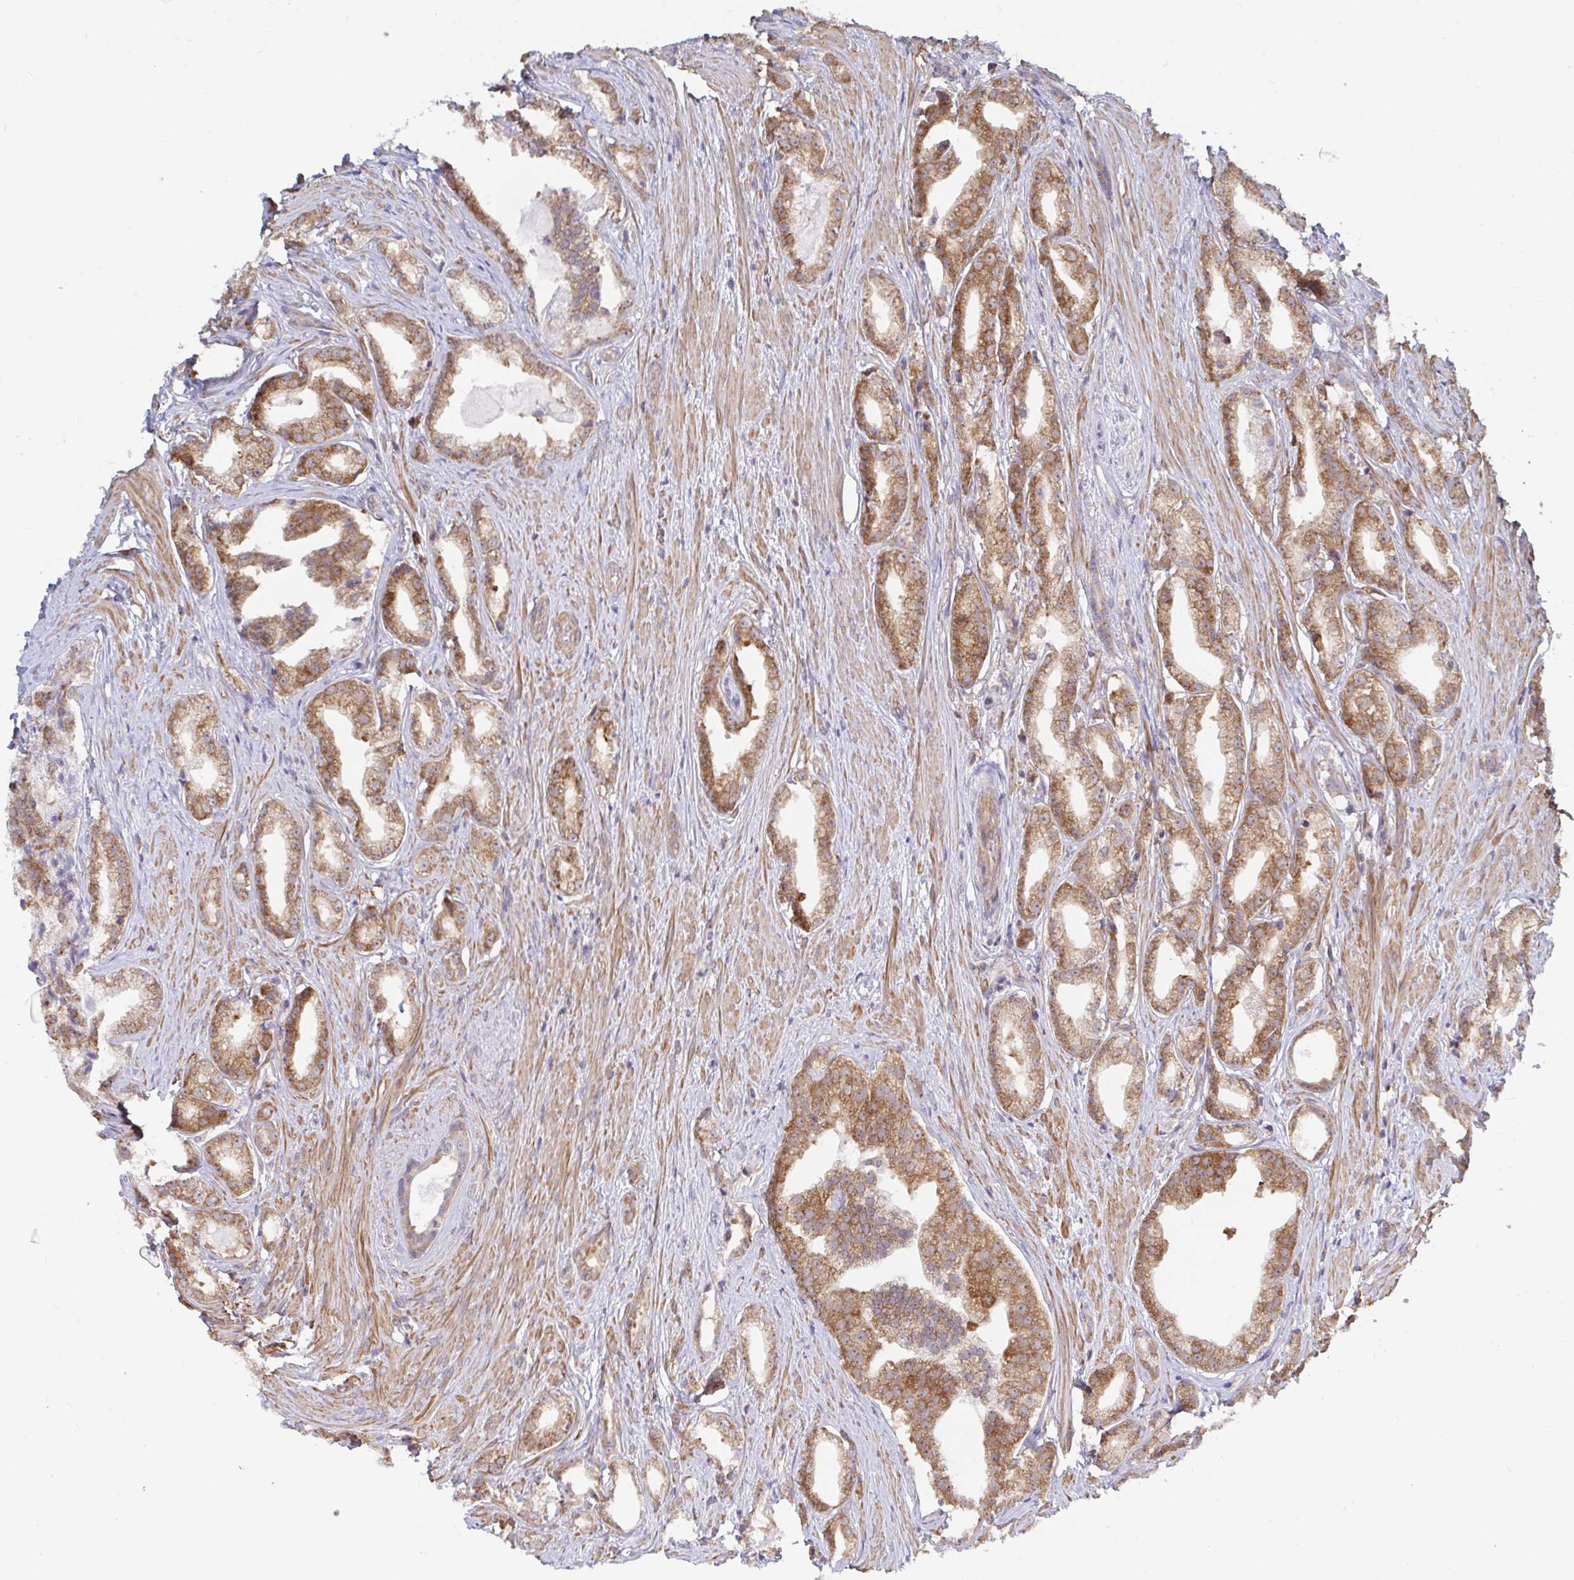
{"staining": {"intensity": "moderate", "quantity": ">75%", "location": "cytoplasmic/membranous"}, "tissue": "prostate cancer", "cell_type": "Tumor cells", "image_type": "cancer", "snomed": [{"axis": "morphology", "description": "Adenocarcinoma, Low grade"}, {"axis": "topography", "description": "Prostate"}], "caption": "This histopathology image exhibits immunohistochemistry (IHC) staining of human prostate cancer (adenocarcinoma (low-grade)), with medium moderate cytoplasmic/membranous expression in approximately >75% of tumor cells.", "gene": "LARP1", "patient": {"sex": "male", "age": 65}}